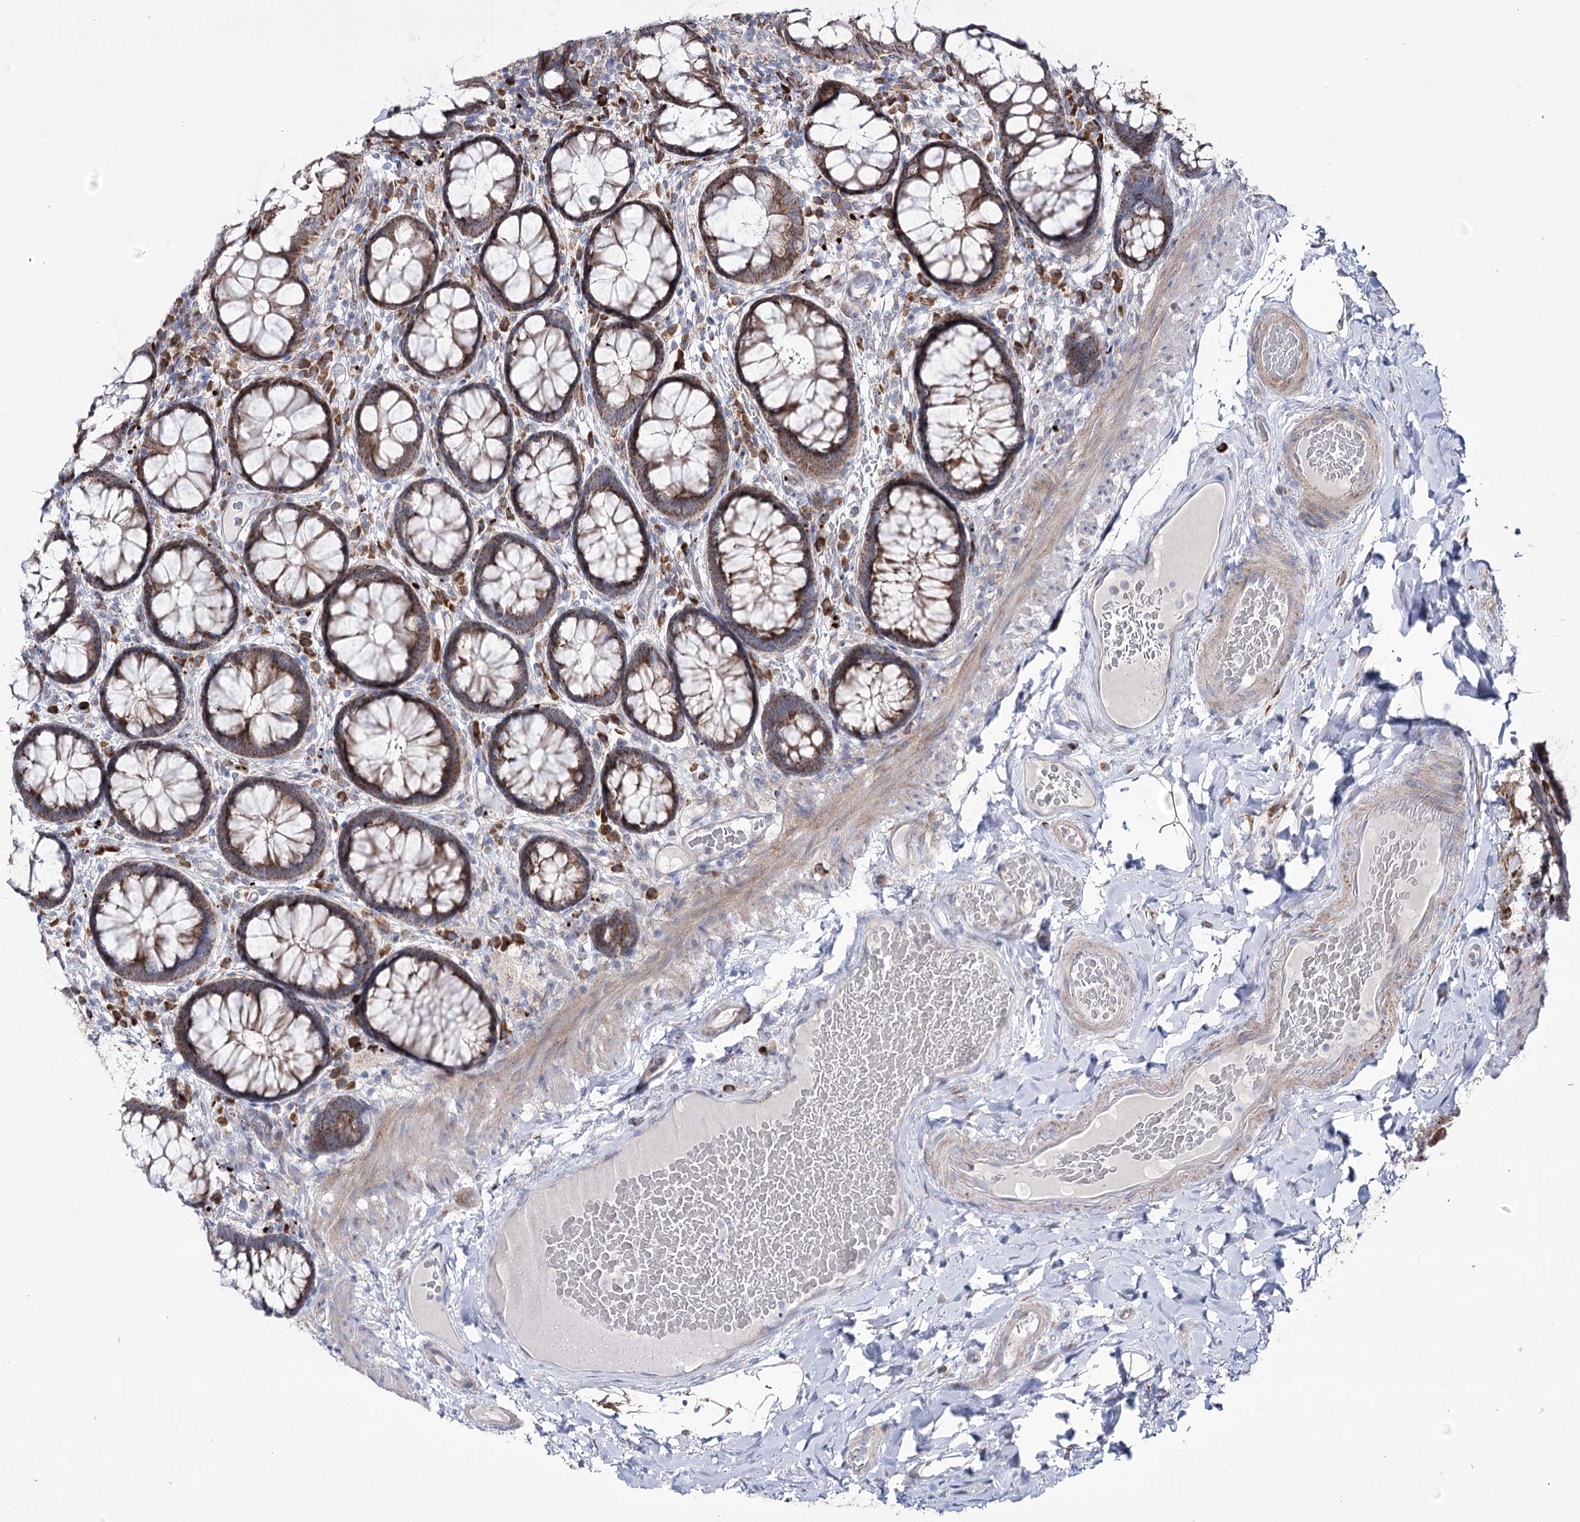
{"staining": {"intensity": "moderate", "quantity": ">75%", "location": "cytoplasmic/membranous"}, "tissue": "rectum", "cell_type": "Glandular cells", "image_type": "normal", "snomed": [{"axis": "morphology", "description": "Normal tissue, NOS"}, {"axis": "topography", "description": "Rectum"}], "caption": "IHC image of normal human rectum stained for a protein (brown), which demonstrates medium levels of moderate cytoplasmic/membranous staining in approximately >75% of glandular cells.", "gene": "METTL5", "patient": {"sex": "male", "age": 83}}